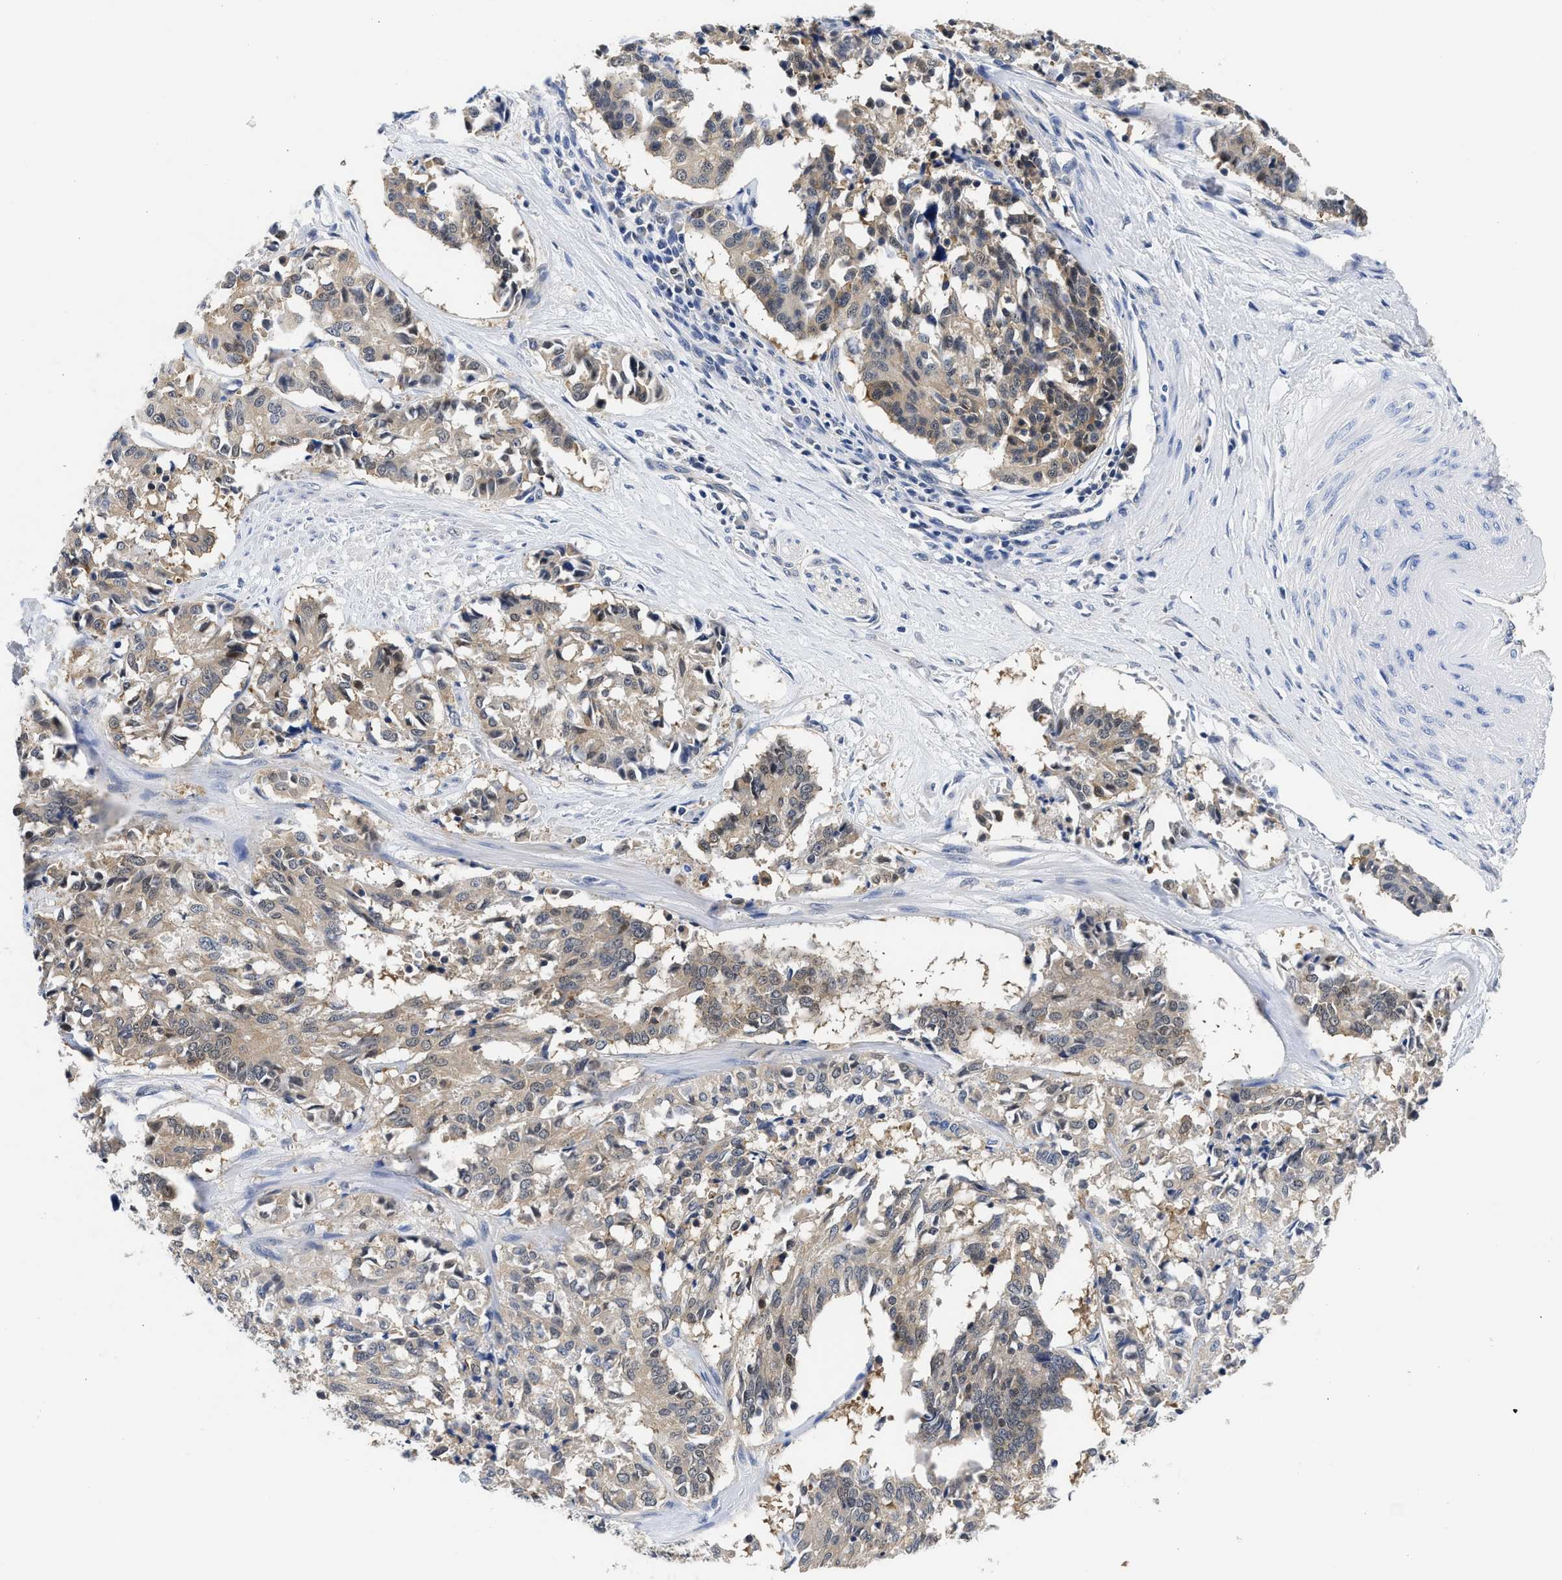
{"staining": {"intensity": "weak", "quantity": ">75%", "location": "cytoplasmic/membranous"}, "tissue": "cervical cancer", "cell_type": "Tumor cells", "image_type": "cancer", "snomed": [{"axis": "morphology", "description": "Squamous cell carcinoma, NOS"}, {"axis": "topography", "description": "Cervix"}], "caption": "Brown immunohistochemical staining in human cervical cancer (squamous cell carcinoma) demonstrates weak cytoplasmic/membranous expression in about >75% of tumor cells.", "gene": "XPO5", "patient": {"sex": "female", "age": 35}}